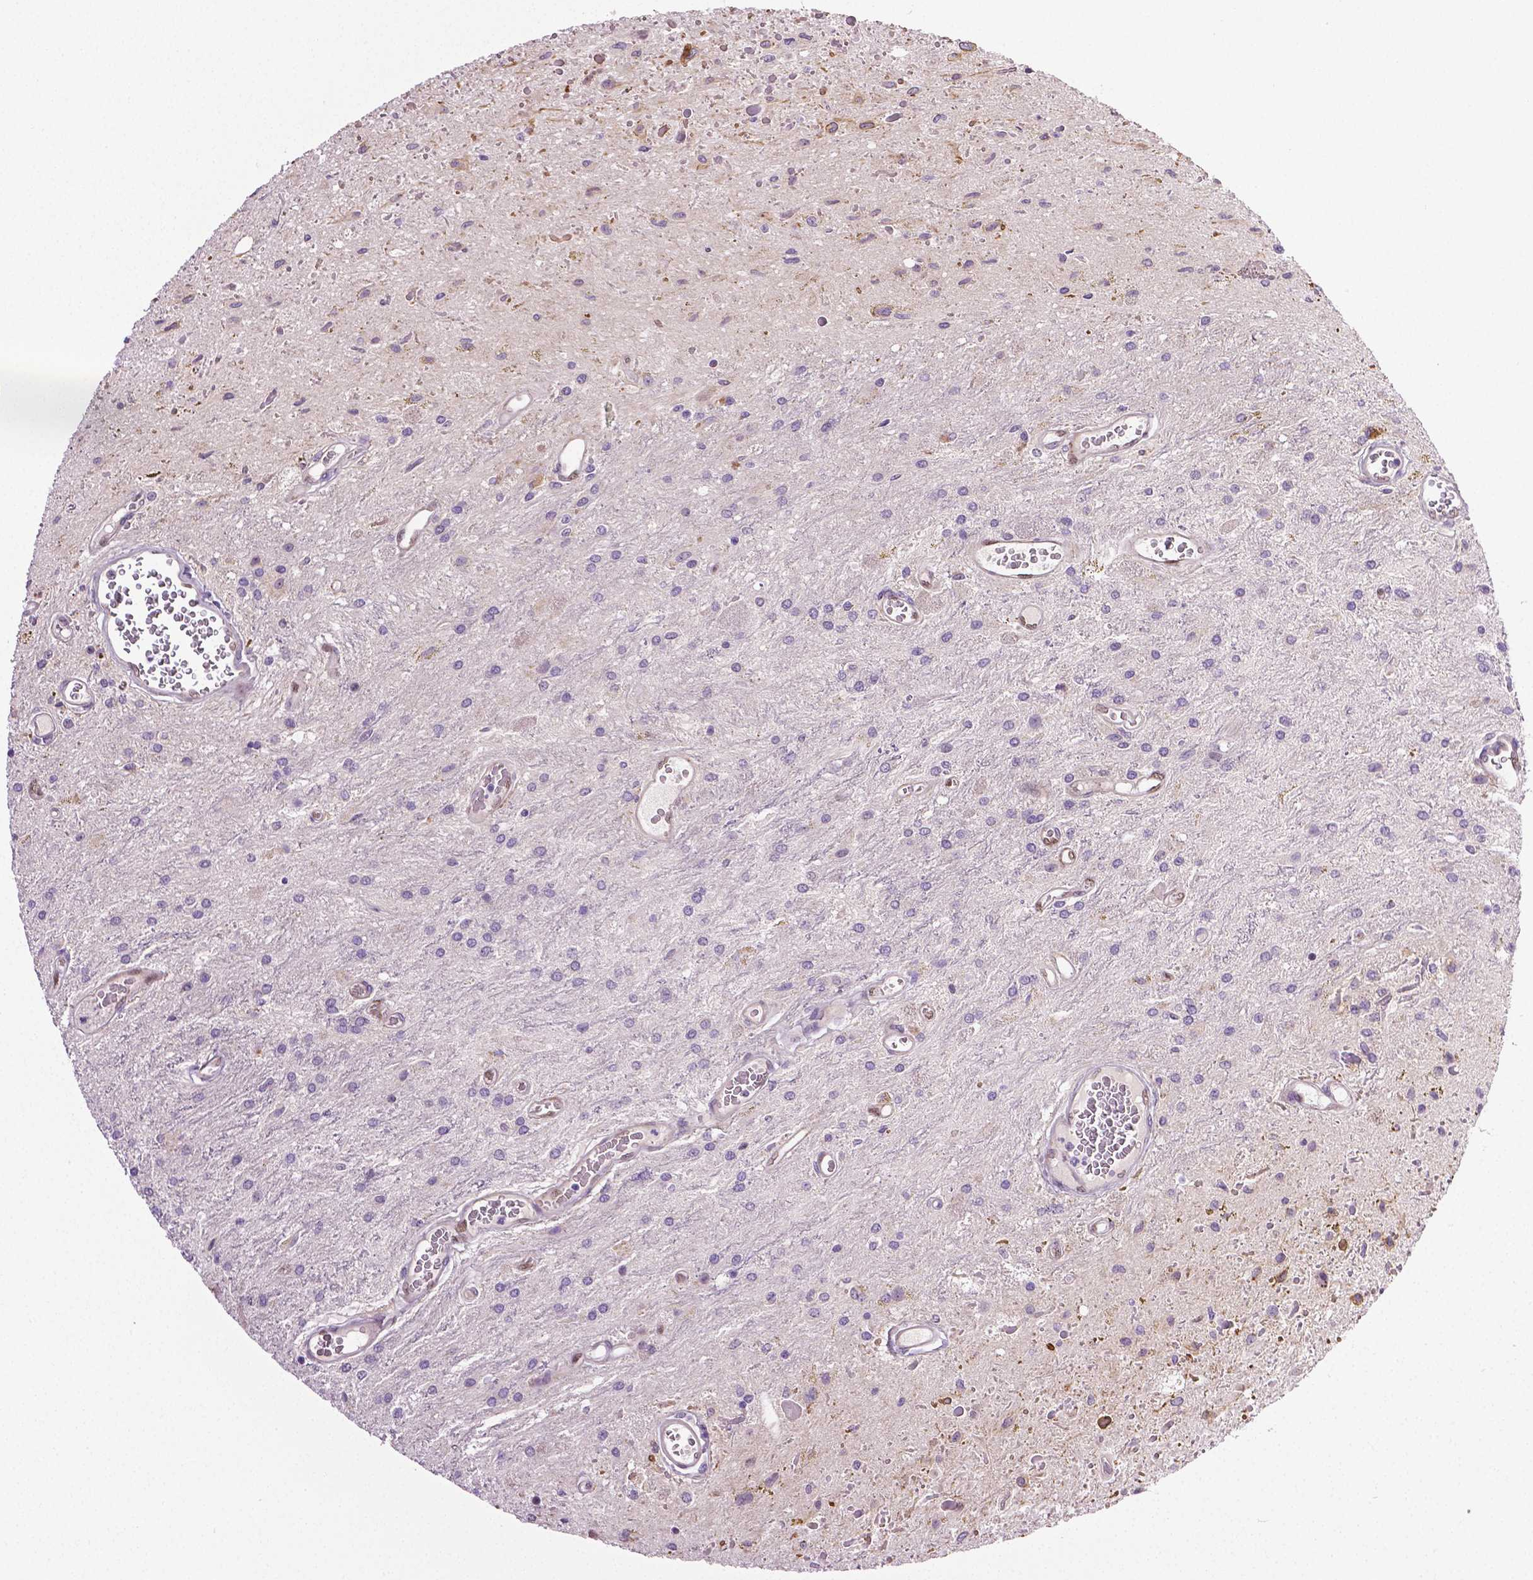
{"staining": {"intensity": "negative", "quantity": "none", "location": "none"}, "tissue": "glioma", "cell_type": "Tumor cells", "image_type": "cancer", "snomed": [{"axis": "morphology", "description": "Glioma, malignant, Low grade"}, {"axis": "topography", "description": "Cerebellum"}], "caption": "An immunohistochemistry photomicrograph of glioma is shown. There is no staining in tumor cells of glioma. (DAB (3,3'-diaminobenzidine) immunohistochemistry with hematoxylin counter stain).", "gene": "PTGER3", "patient": {"sex": "female", "age": 14}}